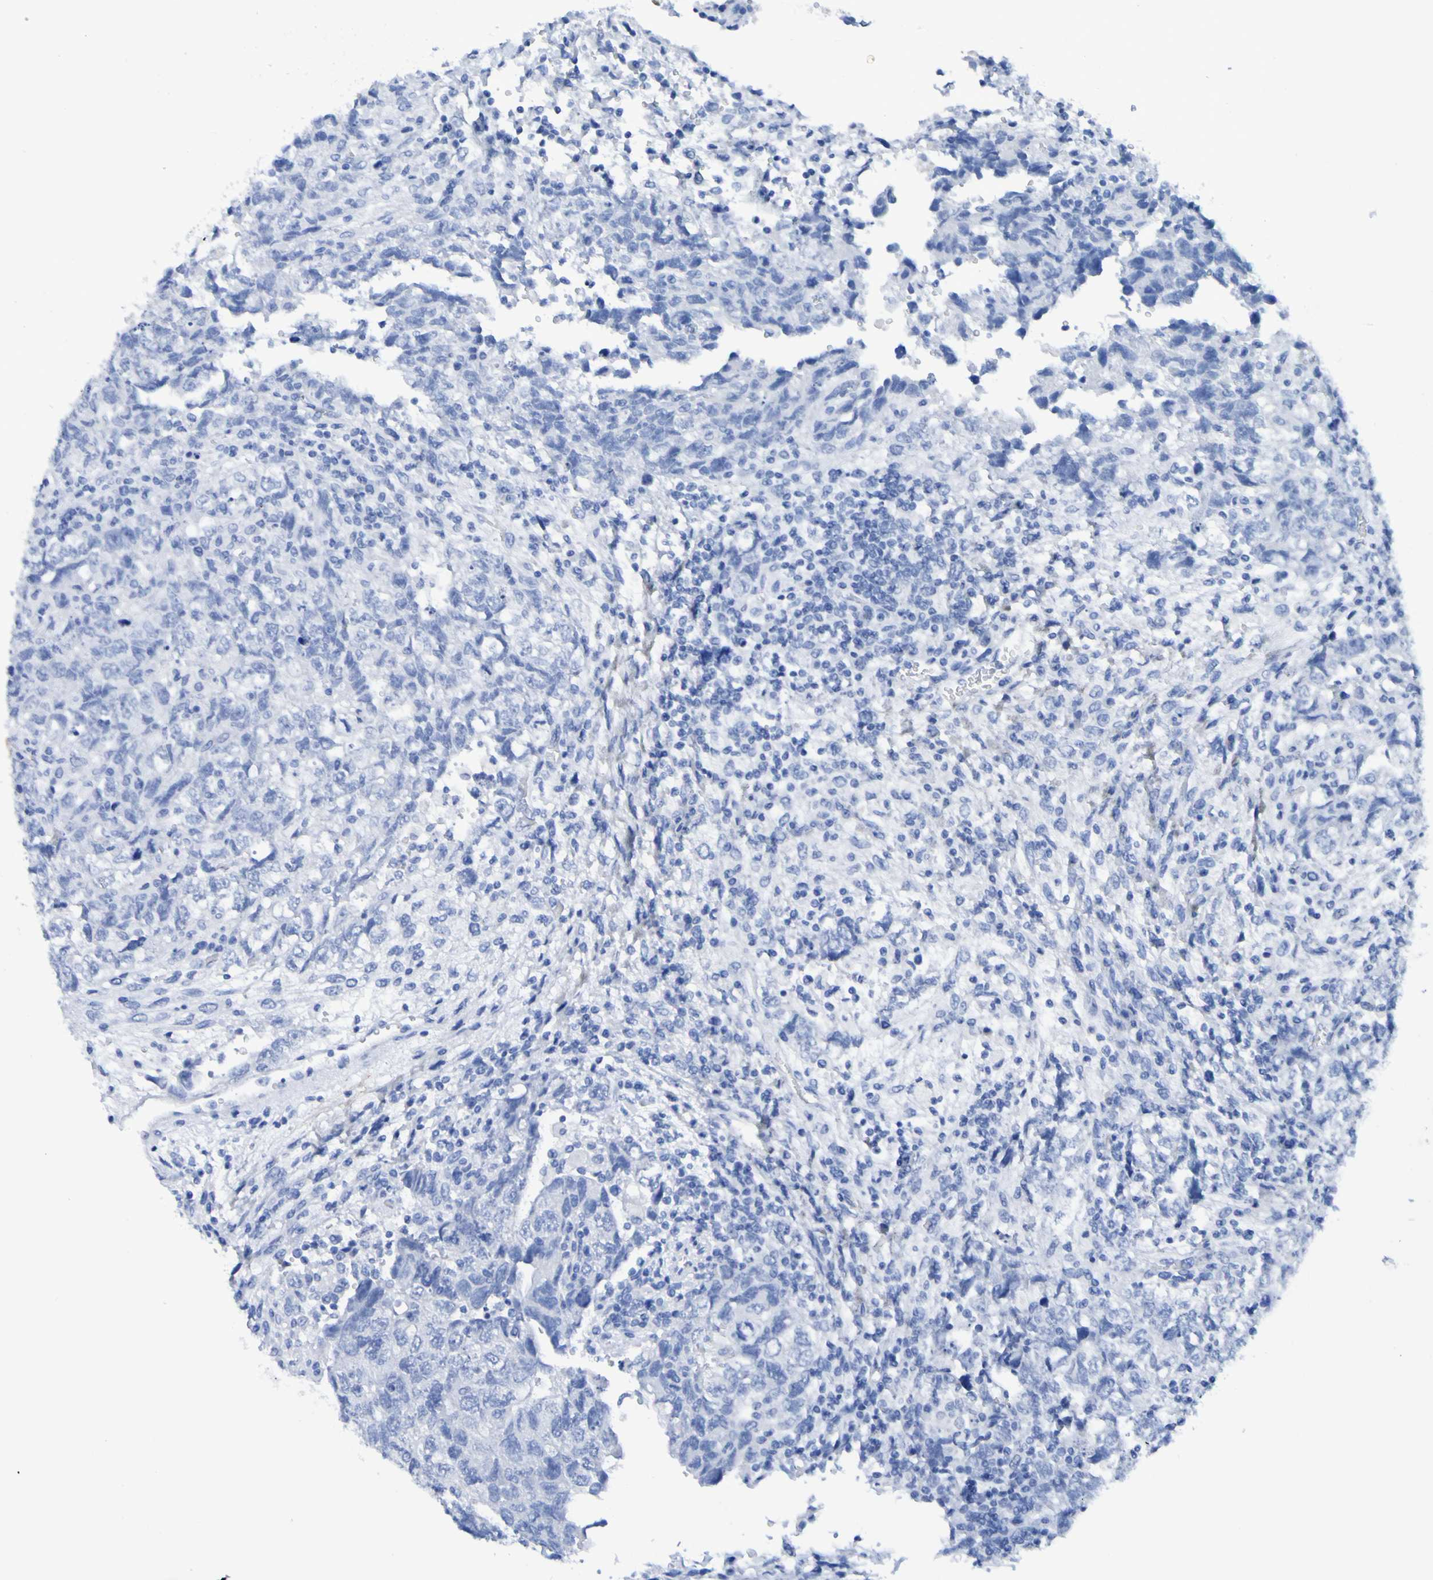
{"staining": {"intensity": "negative", "quantity": "none", "location": "none"}, "tissue": "testis cancer", "cell_type": "Tumor cells", "image_type": "cancer", "snomed": [{"axis": "morphology", "description": "Carcinoma, Embryonal, NOS"}, {"axis": "topography", "description": "Testis"}], "caption": "This photomicrograph is of testis embryonal carcinoma stained with immunohistochemistry to label a protein in brown with the nuclei are counter-stained blue. There is no staining in tumor cells. (DAB immunohistochemistry (IHC) visualized using brightfield microscopy, high magnification).", "gene": "DPEP1", "patient": {"sex": "male", "age": 36}}